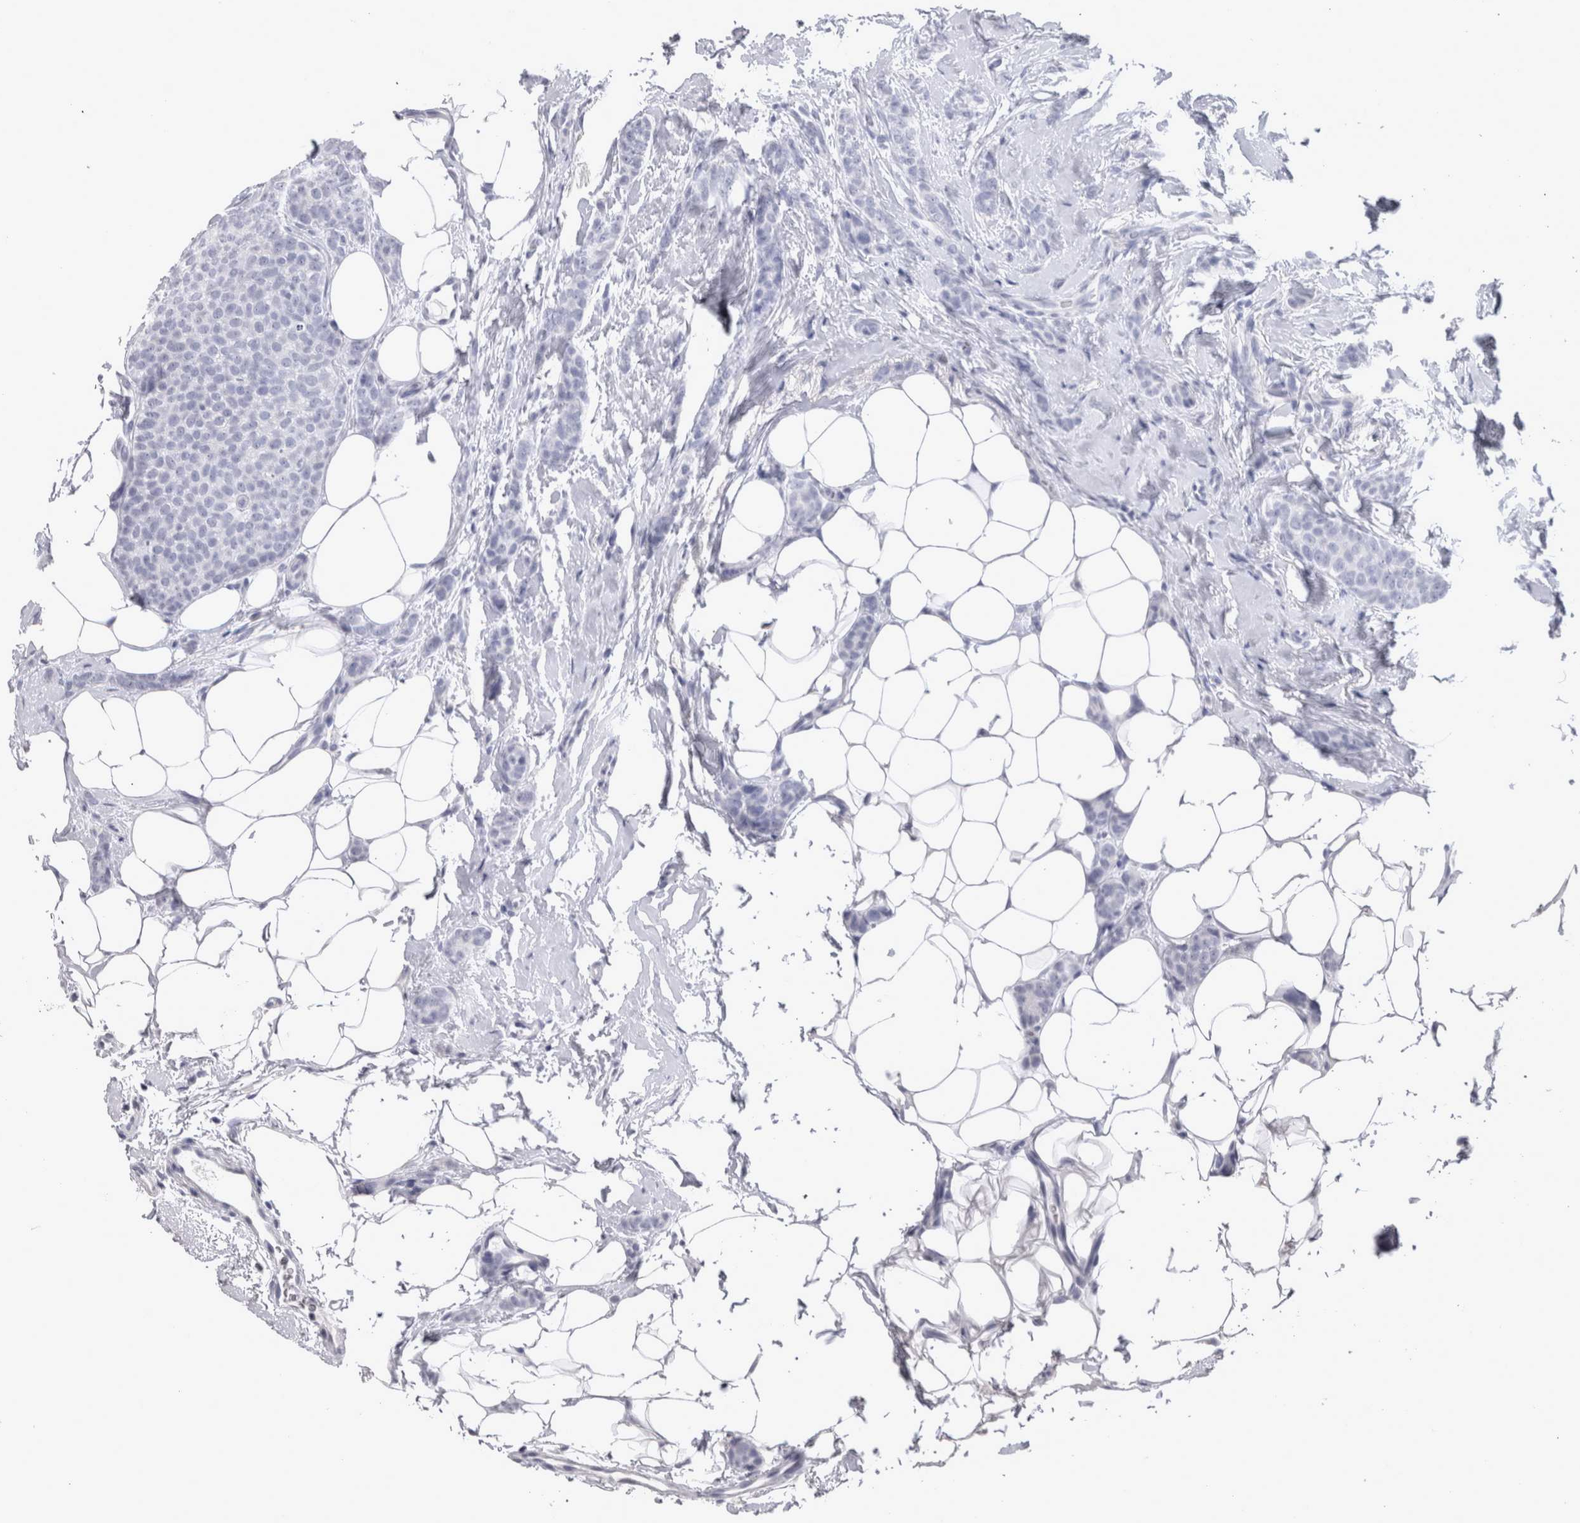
{"staining": {"intensity": "negative", "quantity": "none", "location": "none"}, "tissue": "breast cancer", "cell_type": "Tumor cells", "image_type": "cancer", "snomed": [{"axis": "morphology", "description": "Lobular carcinoma"}, {"axis": "topography", "description": "Skin"}, {"axis": "topography", "description": "Breast"}], "caption": "Immunohistochemical staining of human breast cancer (lobular carcinoma) exhibits no significant staining in tumor cells.", "gene": "MSMB", "patient": {"sex": "female", "age": 46}}